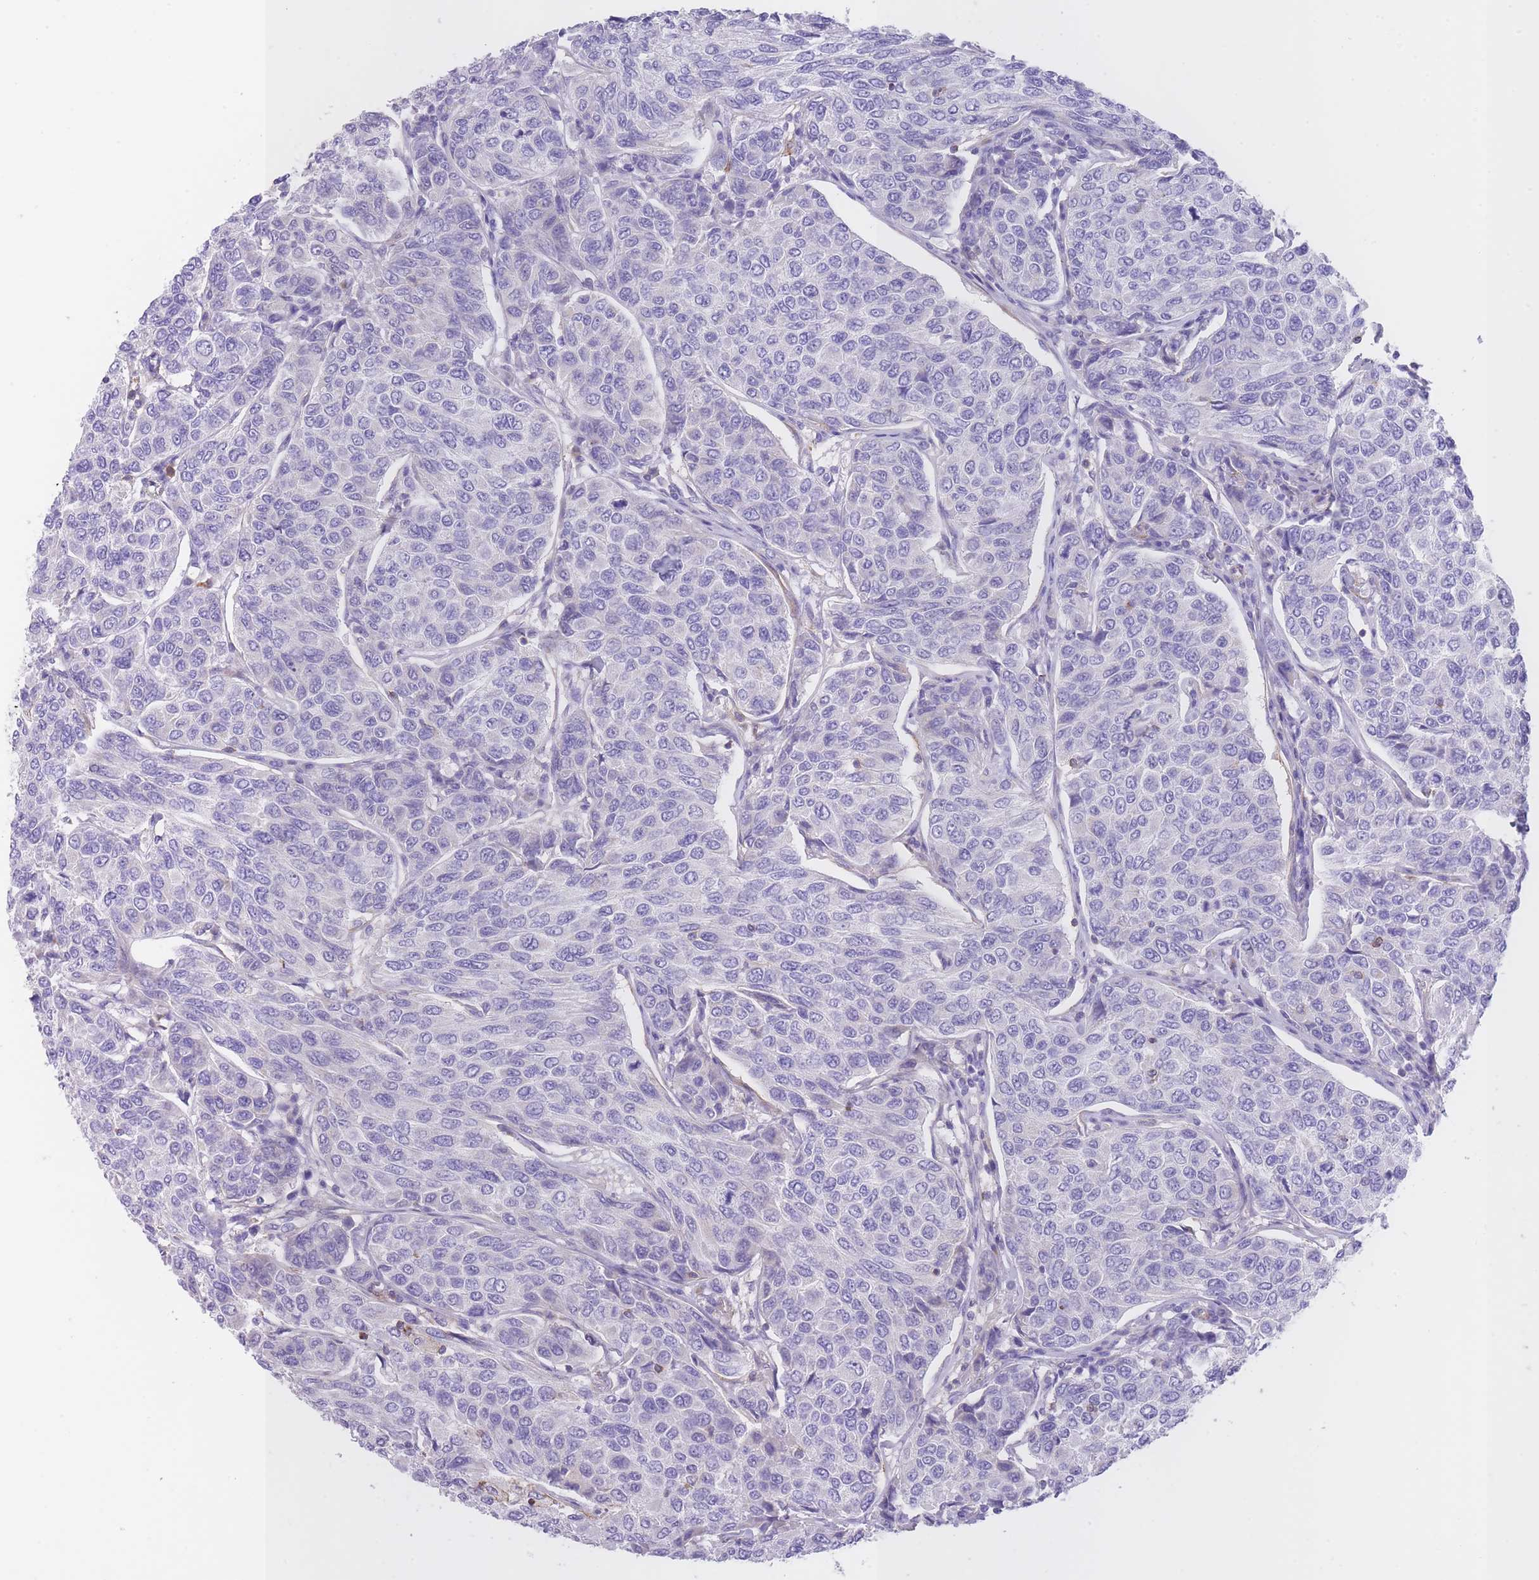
{"staining": {"intensity": "negative", "quantity": "none", "location": "none"}, "tissue": "breast cancer", "cell_type": "Tumor cells", "image_type": "cancer", "snomed": [{"axis": "morphology", "description": "Duct carcinoma"}, {"axis": "topography", "description": "Breast"}], "caption": "Histopathology image shows no significant protein expression in tumor cells of breast intraductal carcinoma.", "gene": "LDB3", "patient": {"sex": "female", "age": 55}}